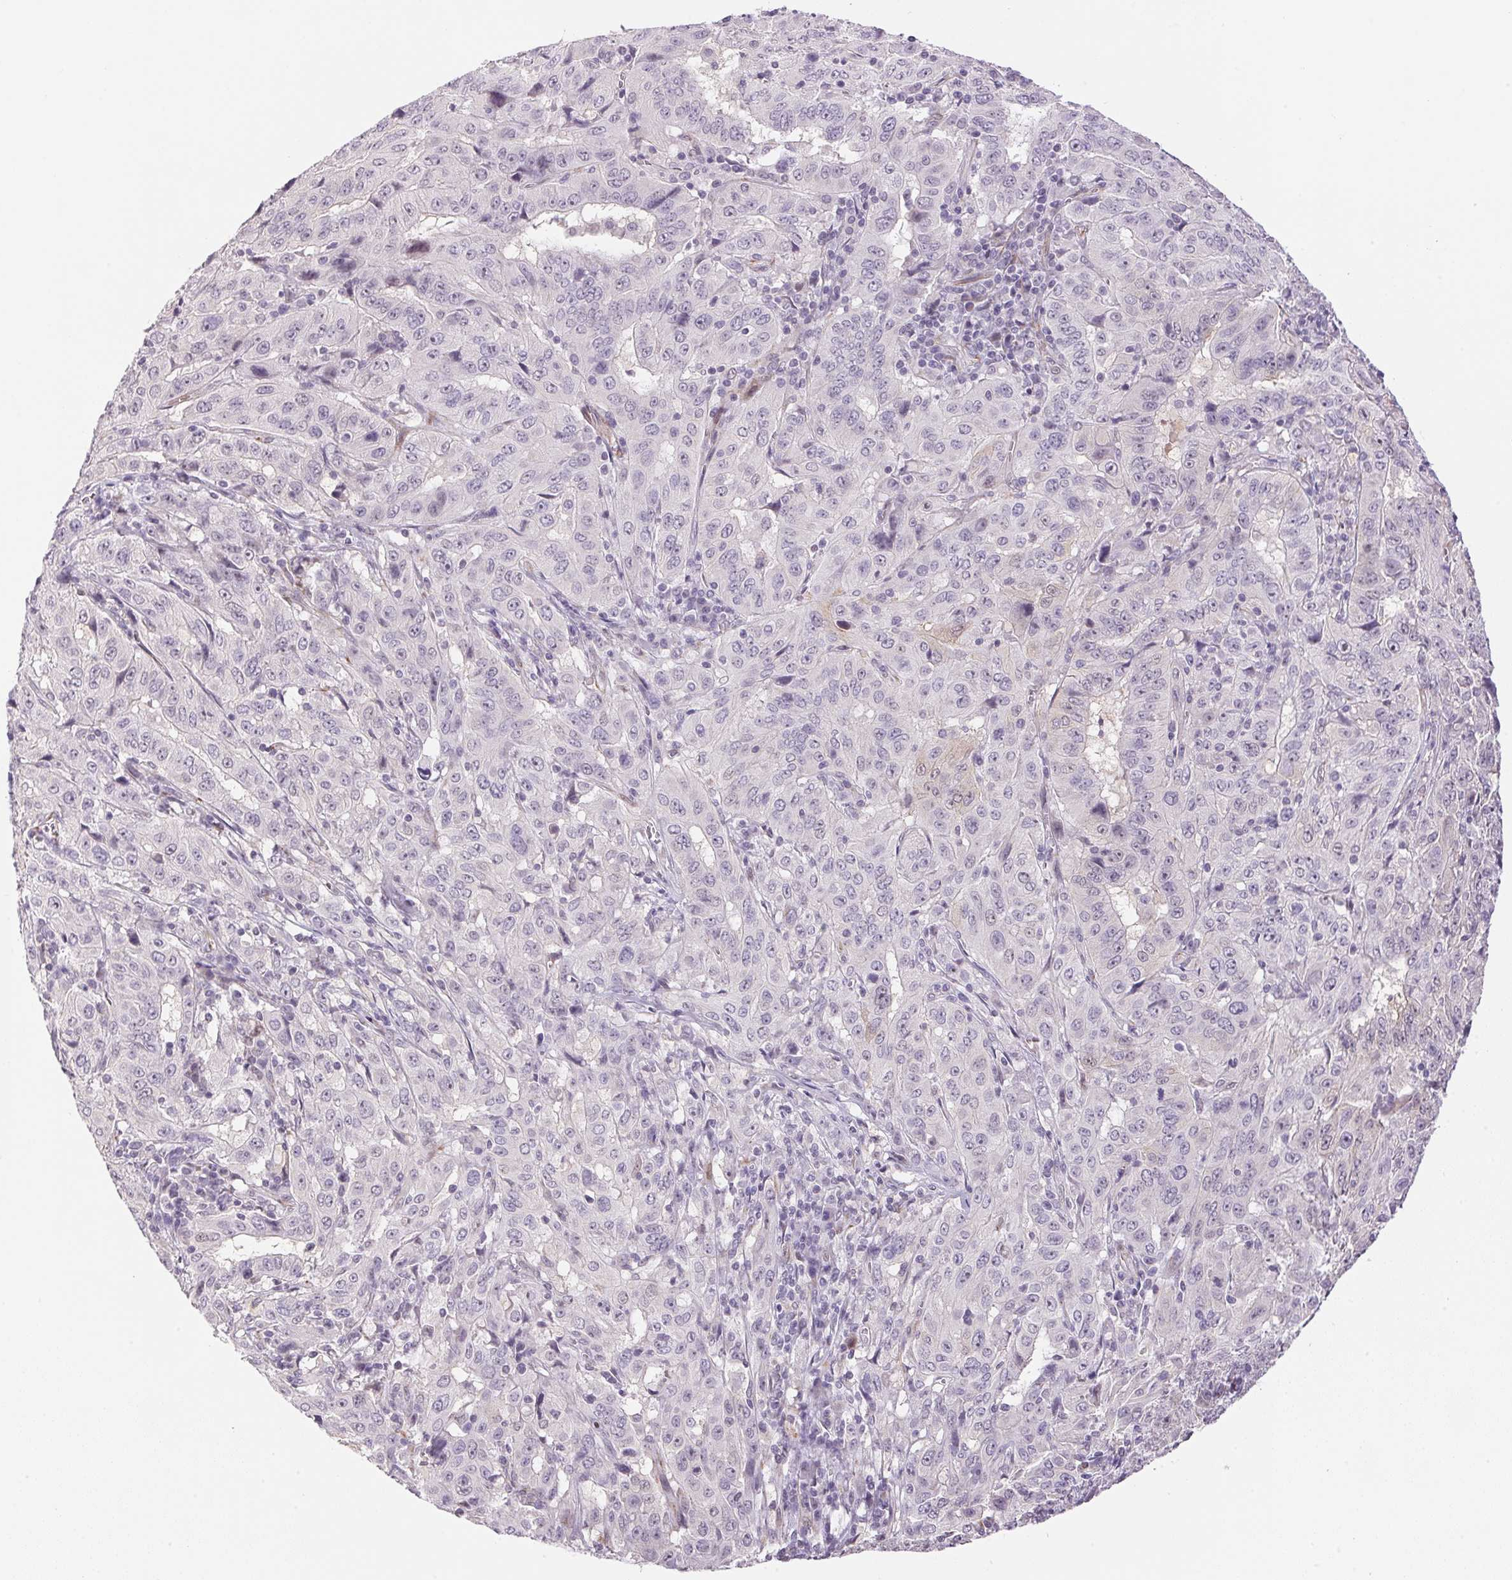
{"staining": {"intensity": "negative", "quantity": "none", "location": "none"}, "tissue": "pancreatic cancer", "cell_type": "Tumor cells", "image_type": "cancer", "snomed": [{"axis": "morphology", "description": "Adenocarcinoma, NOS"}, {"axis": "topography", "description": "Pancreas"}], "caption": "There is no significant positivity in tumor cells of adenocarcinoma (pancreatic). The staining is performed using DAB brown chromogen with nuclei counter-stained in using hematoxylin.", "gene": "GYG2", "patient": {"sex": "male", "age": 63}}